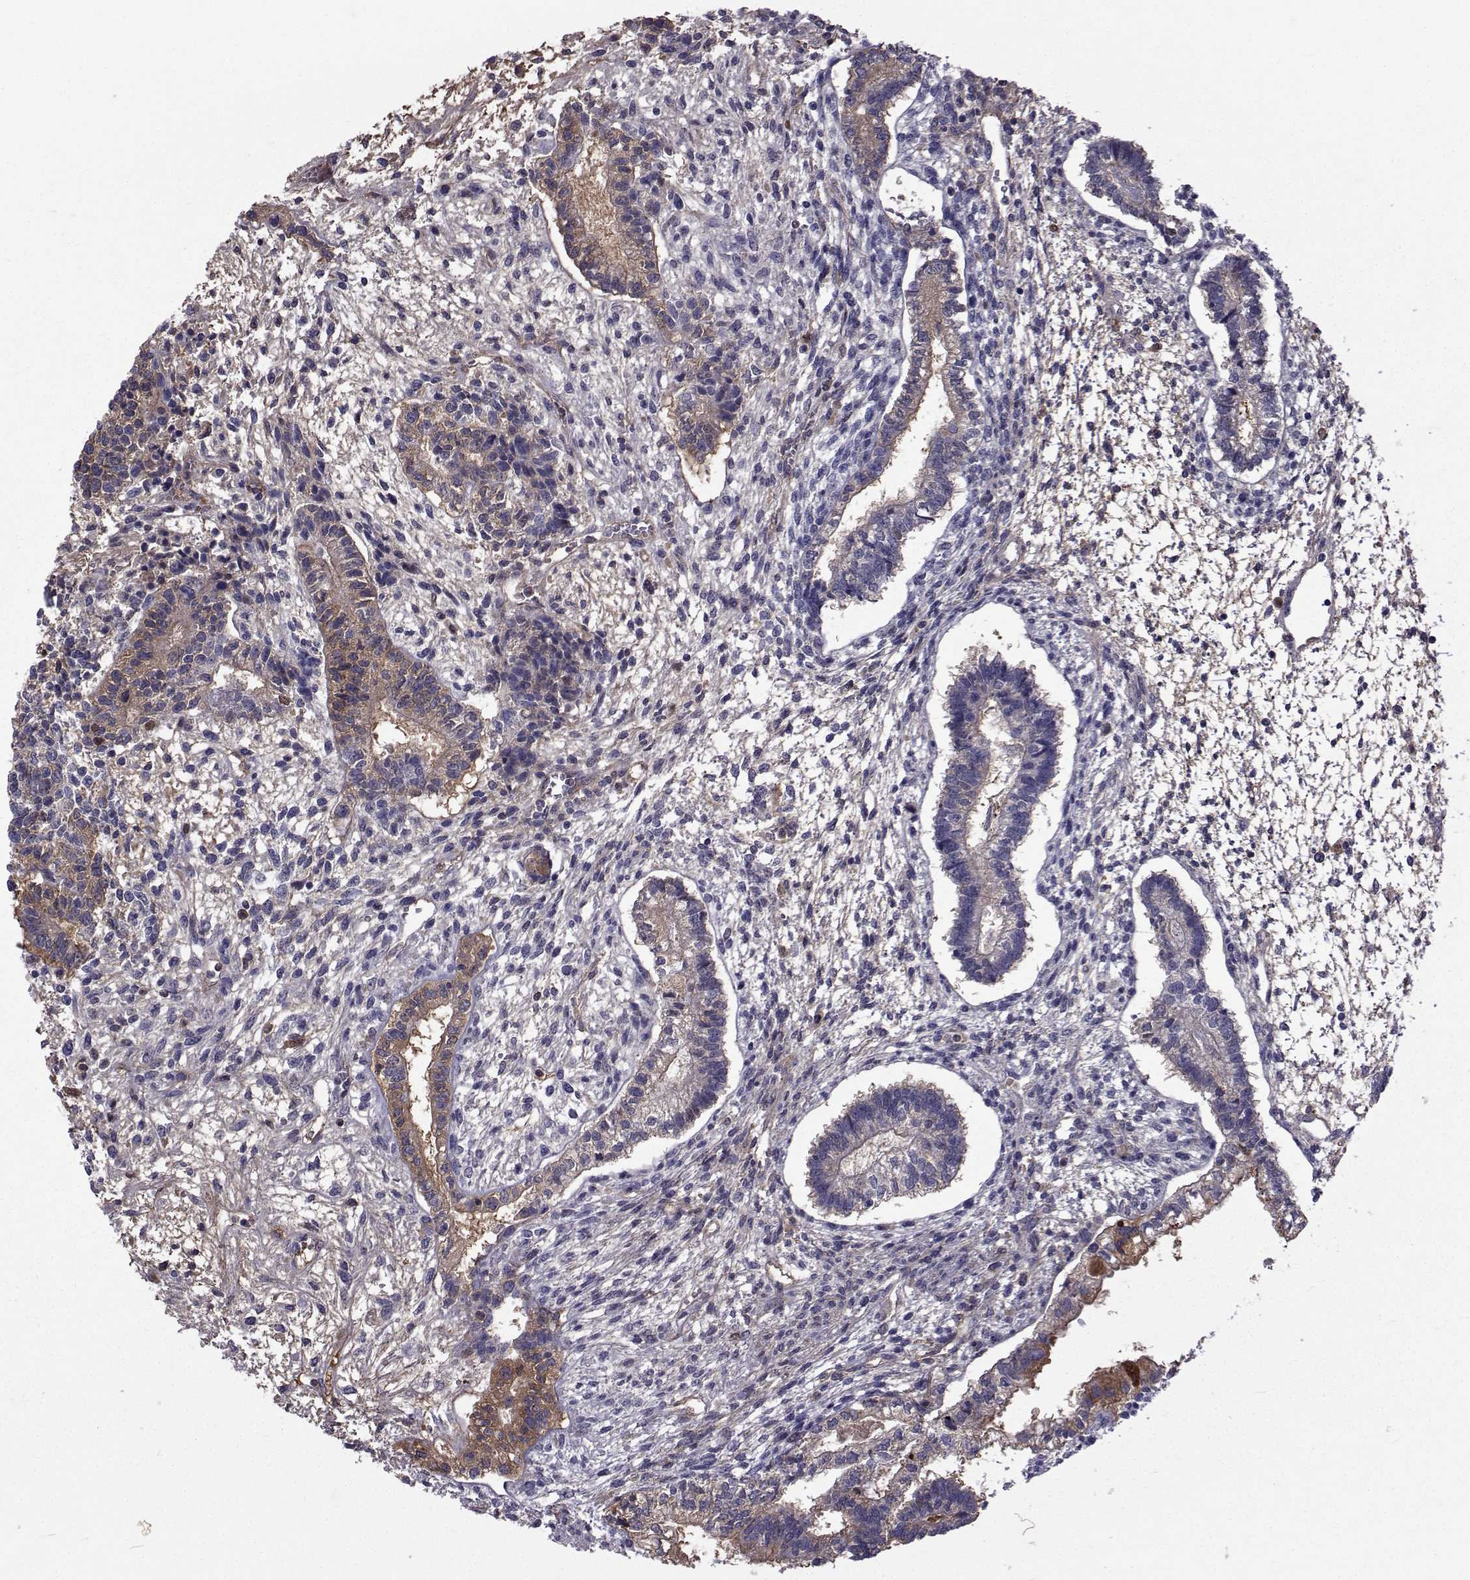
{"staining": {"intensity": "moderate", "quantity": "<25%", "location": "cytoplasmic/membranous"}, "tissue": "testis cancer", "cell_type": "Tumor cells", "image_type": "cancer", "snomed": [{"axis": "morphology", "description": "Carcinoma, Embryonal, NOS"}, {"axis": "topography", "description": "Testis"}], "caption": "A brown stain shows moderate cytoplasmic/membranous staining of a protein in embryonal carcinoma (testis) tumor cells.", "gene": "TNFRSF11B", "patient": {"sex": "male", "age": 37}}